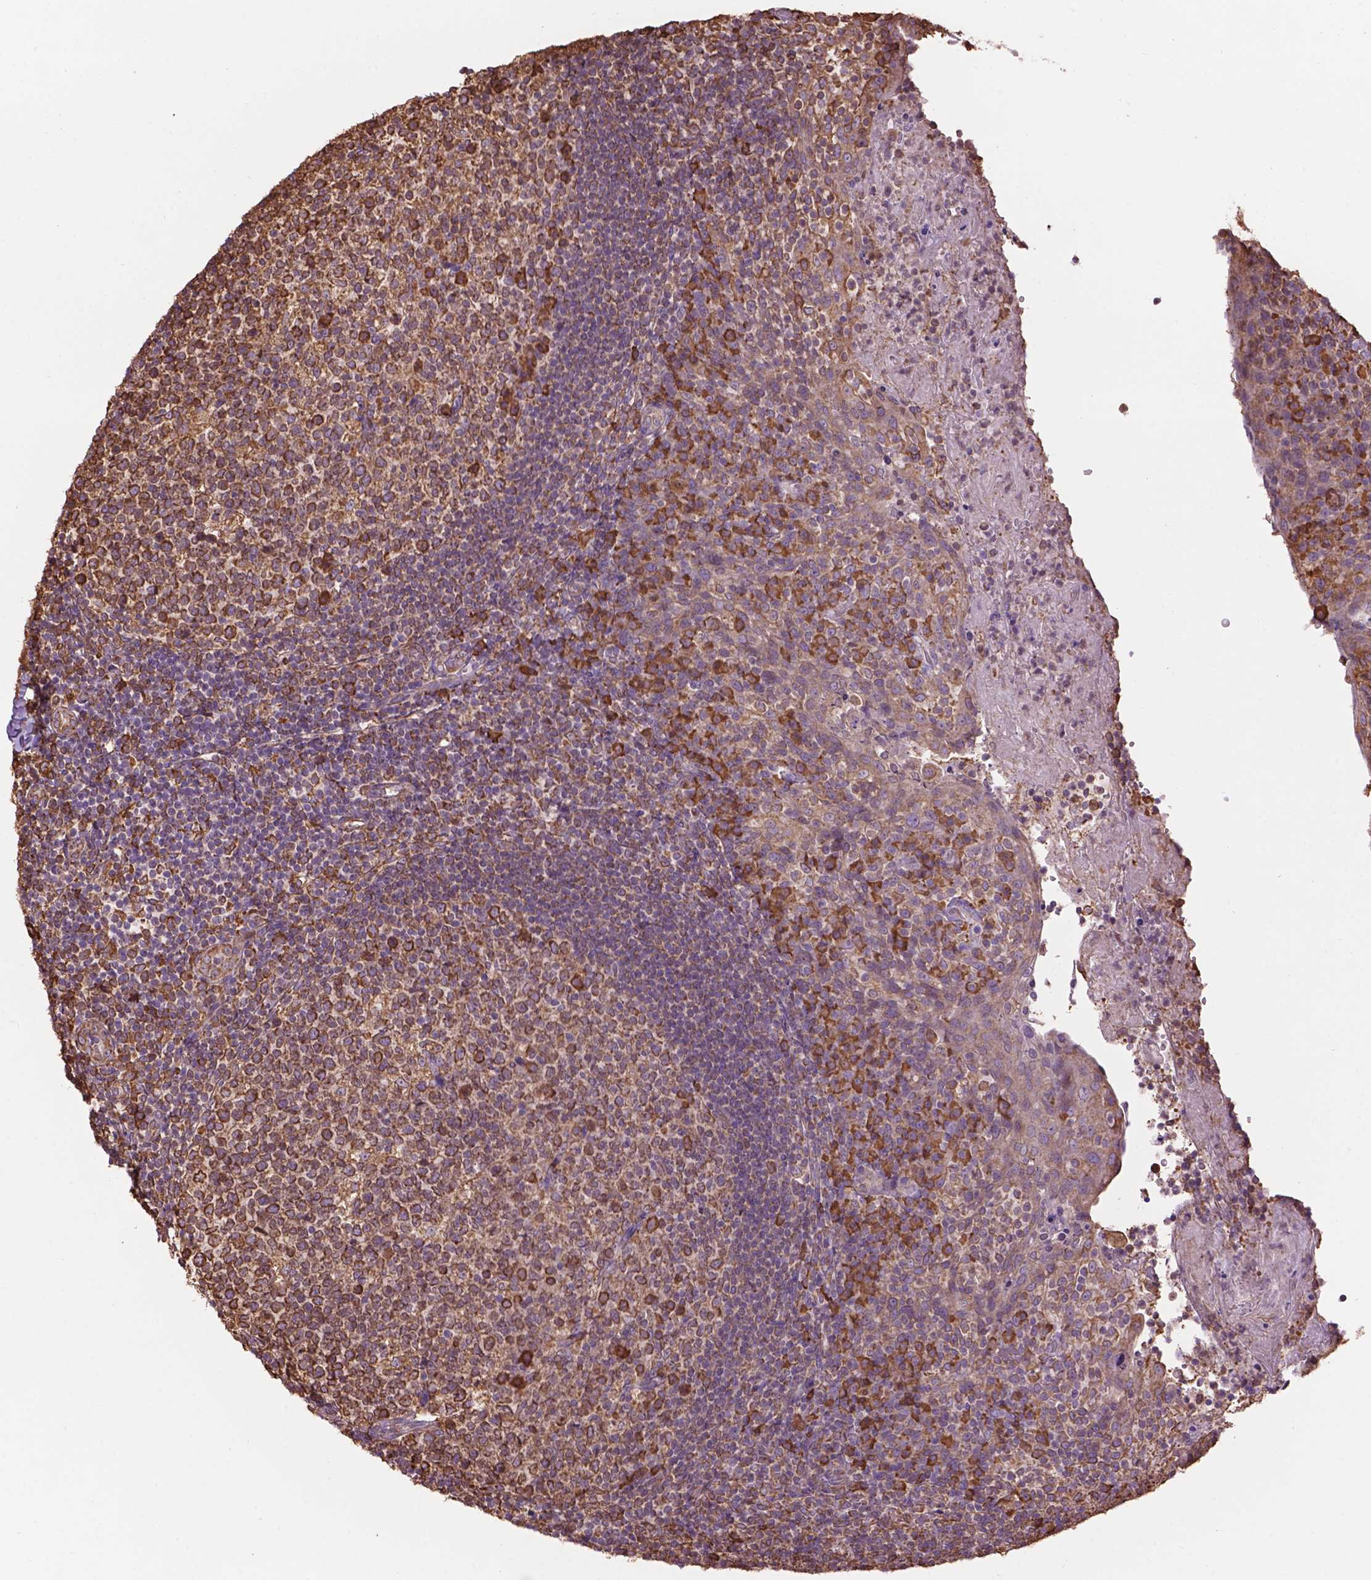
{"staining": {"intensity": "moderate", "quantity": ">75%", "location": "cytoplasmic/membranous"}, "tissue": "tonsil", "cell_type": "Germinal center cells", "image_type": "normal", "snomed": [{"axis": "morphology", "description": "Normal tissue, NOS"}, {"axis": "topography", "description": "Tonsil"}], "caption": "Immunohistochemistry photomicrograph of normal tonsil: tonsil stained using immunohistochemistry reveals medium levels of moderate protein expression localized specifically in the cytoplasmic/membranous of germinal center cells, appearing as a cytoplasmic/membranous brown color.", "gene": "PPP2R5E", "patient": {"sex": "female", "age": 10}}